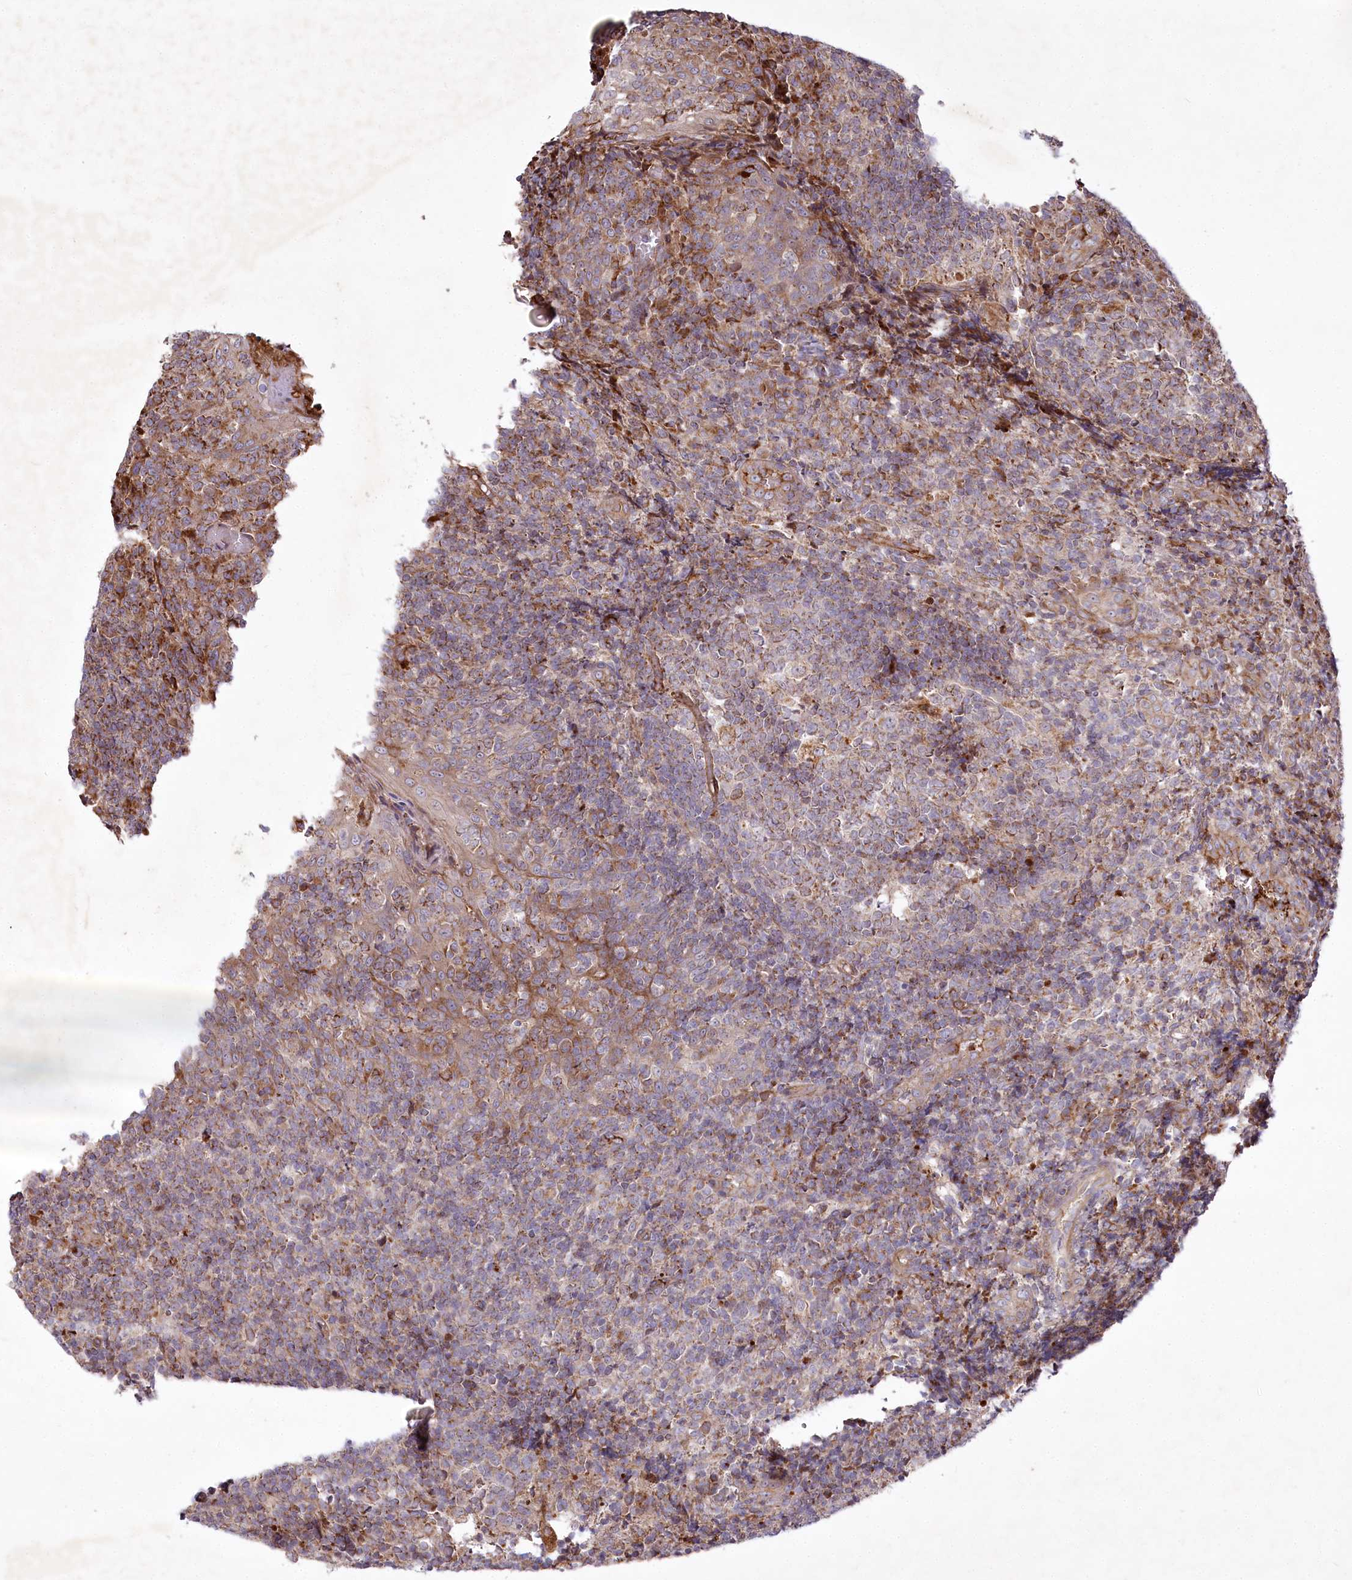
{"staining": {"intensity": "moderate", "quantity": "25%-75%", "location": "cytoplasmic/membranous"}, "tissue": "tonsil", "cell_type": "Germinal center cells", "image_type": "normal", "snomed": [{"axis": "morphology", "description": "Normal tissue, NOS"}, {"axis": "topography", "description": "Tonsil"}], "caption": "This micrograph demonstrates immunohistochemistry staining of unremarkable human tonsil, with medium moderate cytoplasmic/membranous positivity in about 25%-75% of germinal center cells.", "gene": "PSTK", "patient": {"sex": "female", "age": 19}}